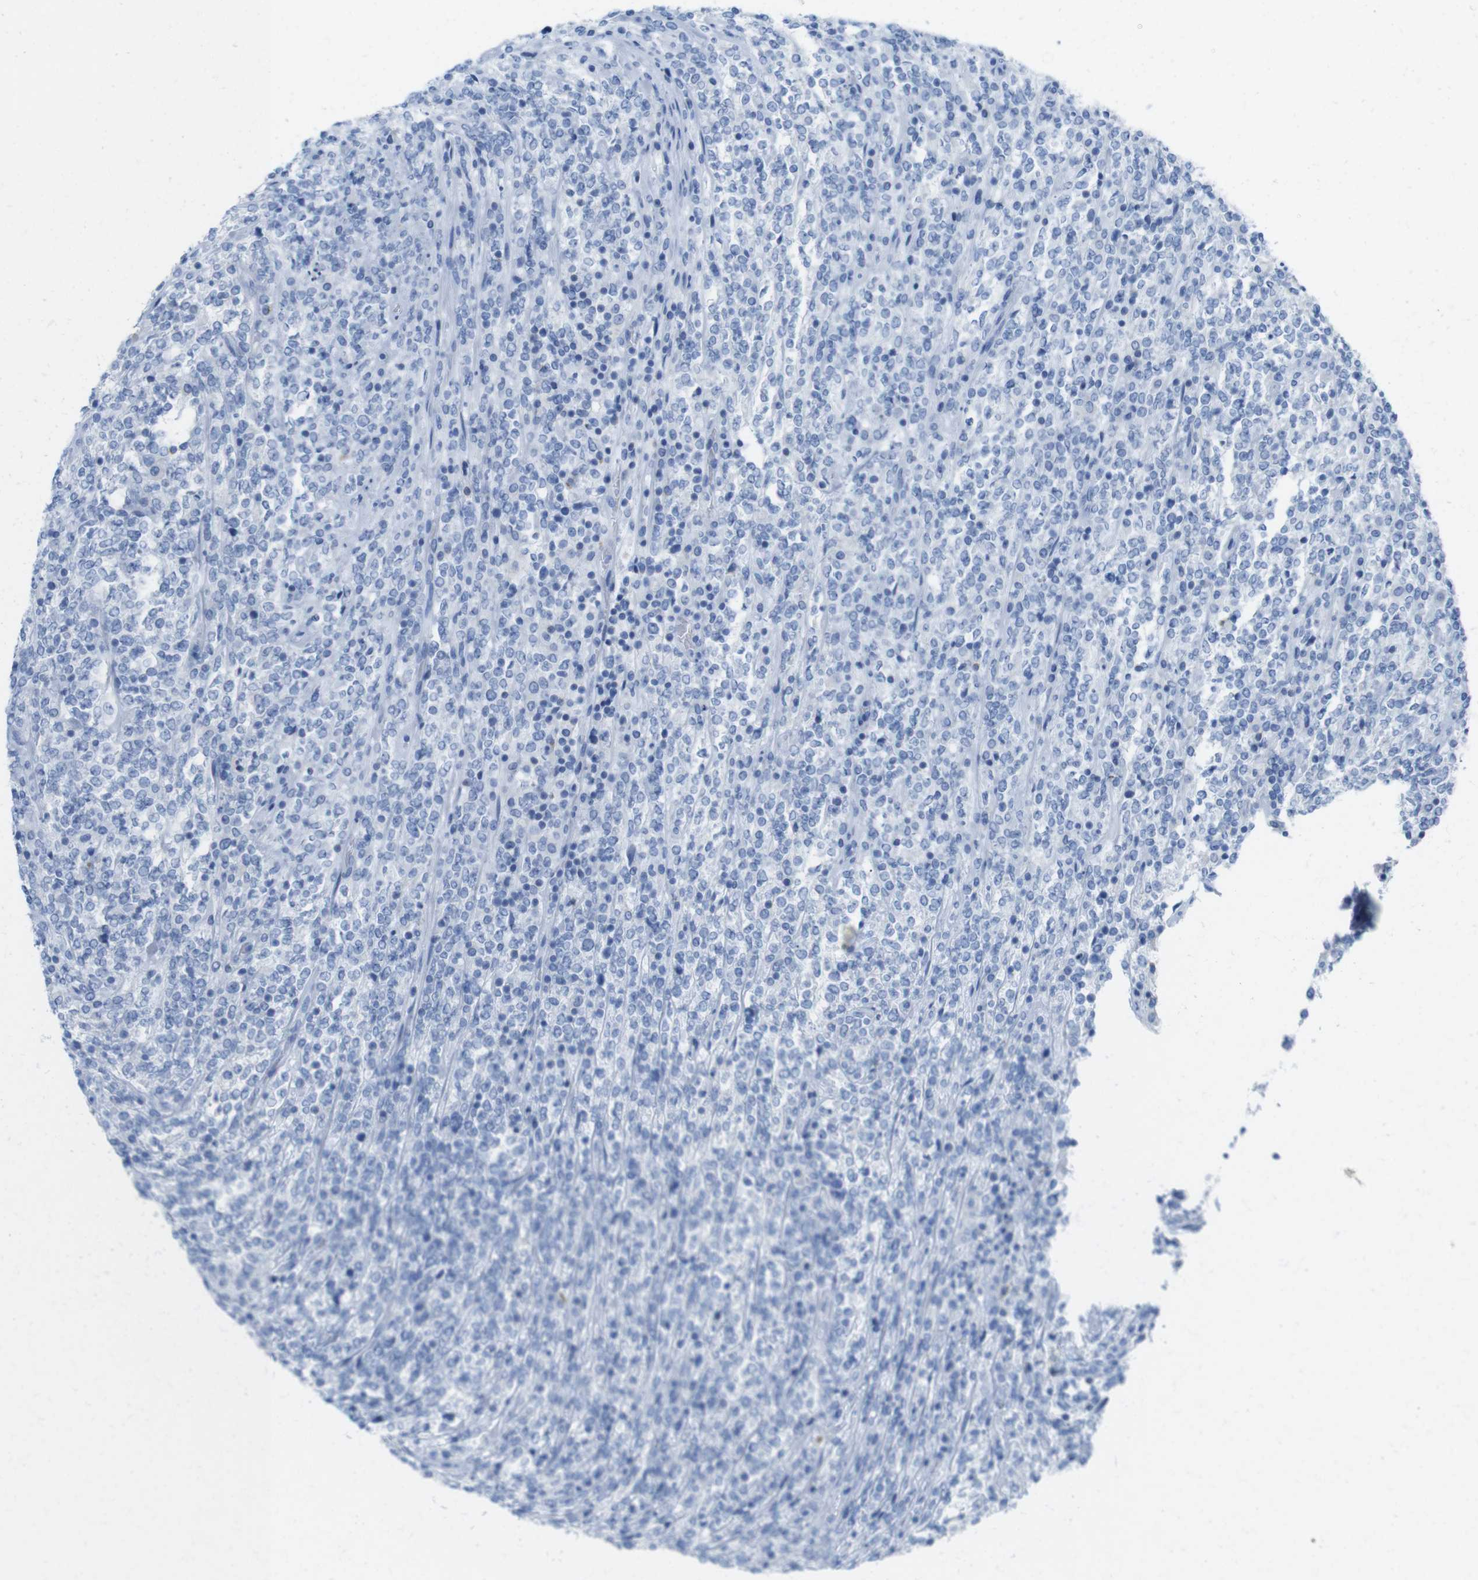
{"staining": {"intensity": "negative", "quantity": "none", "location": "none"}, "tissue": "lymphoma", "cell_type": "Tumor cells", "image_type": "cancer", "snomed": [{"axis": "morphology", "description": "Malignant lymphoma, non-Hodgkin's type, High grade"}, {"axis": "topography", "description": "Soft tissue"}], "caption": "Human lymphoma stained for a protein using immunohistochemistry reveals no positivity in tumor cells.", "gene": "LAG3", "patient": {"sex": "male", "age": 18}}